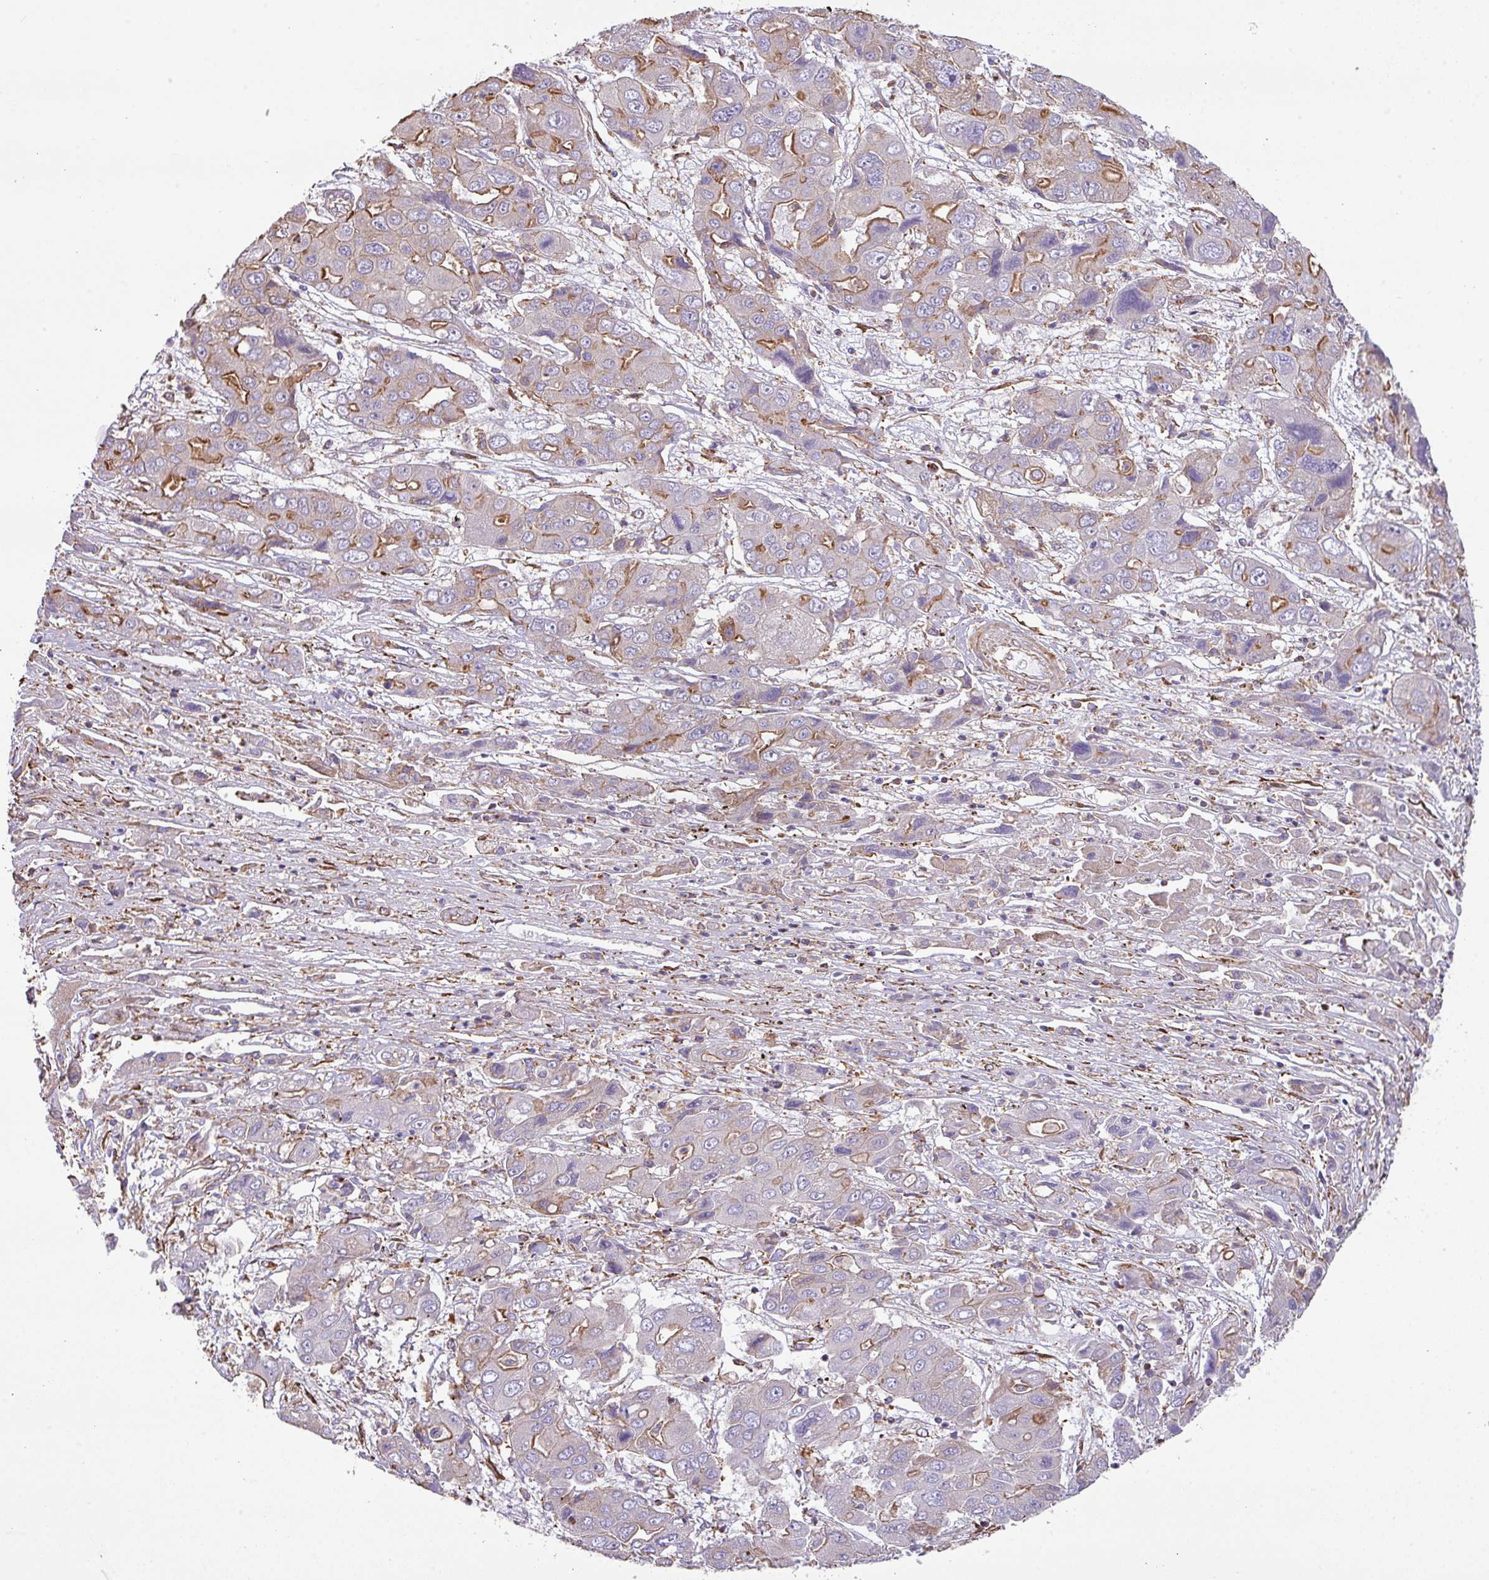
{"staining": {"intensity": "moderate", "quantity": "25%-75%", "location": "cytoplasmic/membranous"}, "tissue": "liver cancer", "cell_type": "Tumor cells", "image_type": "cancer", "snomed": [{"axis": "morphology", "description": "Cholangiocarcinoma"}, {"axis": "topography", "description": "Liver"}], "caption": "Tumor cells display medium levels of moderate cytoplasmic/membranous expression in about 25%-75% of cells in human liver cancer (cholangiocarcinoma).", "gene": "LRRC41", "patient": {"sex": "male", "age": 67}}